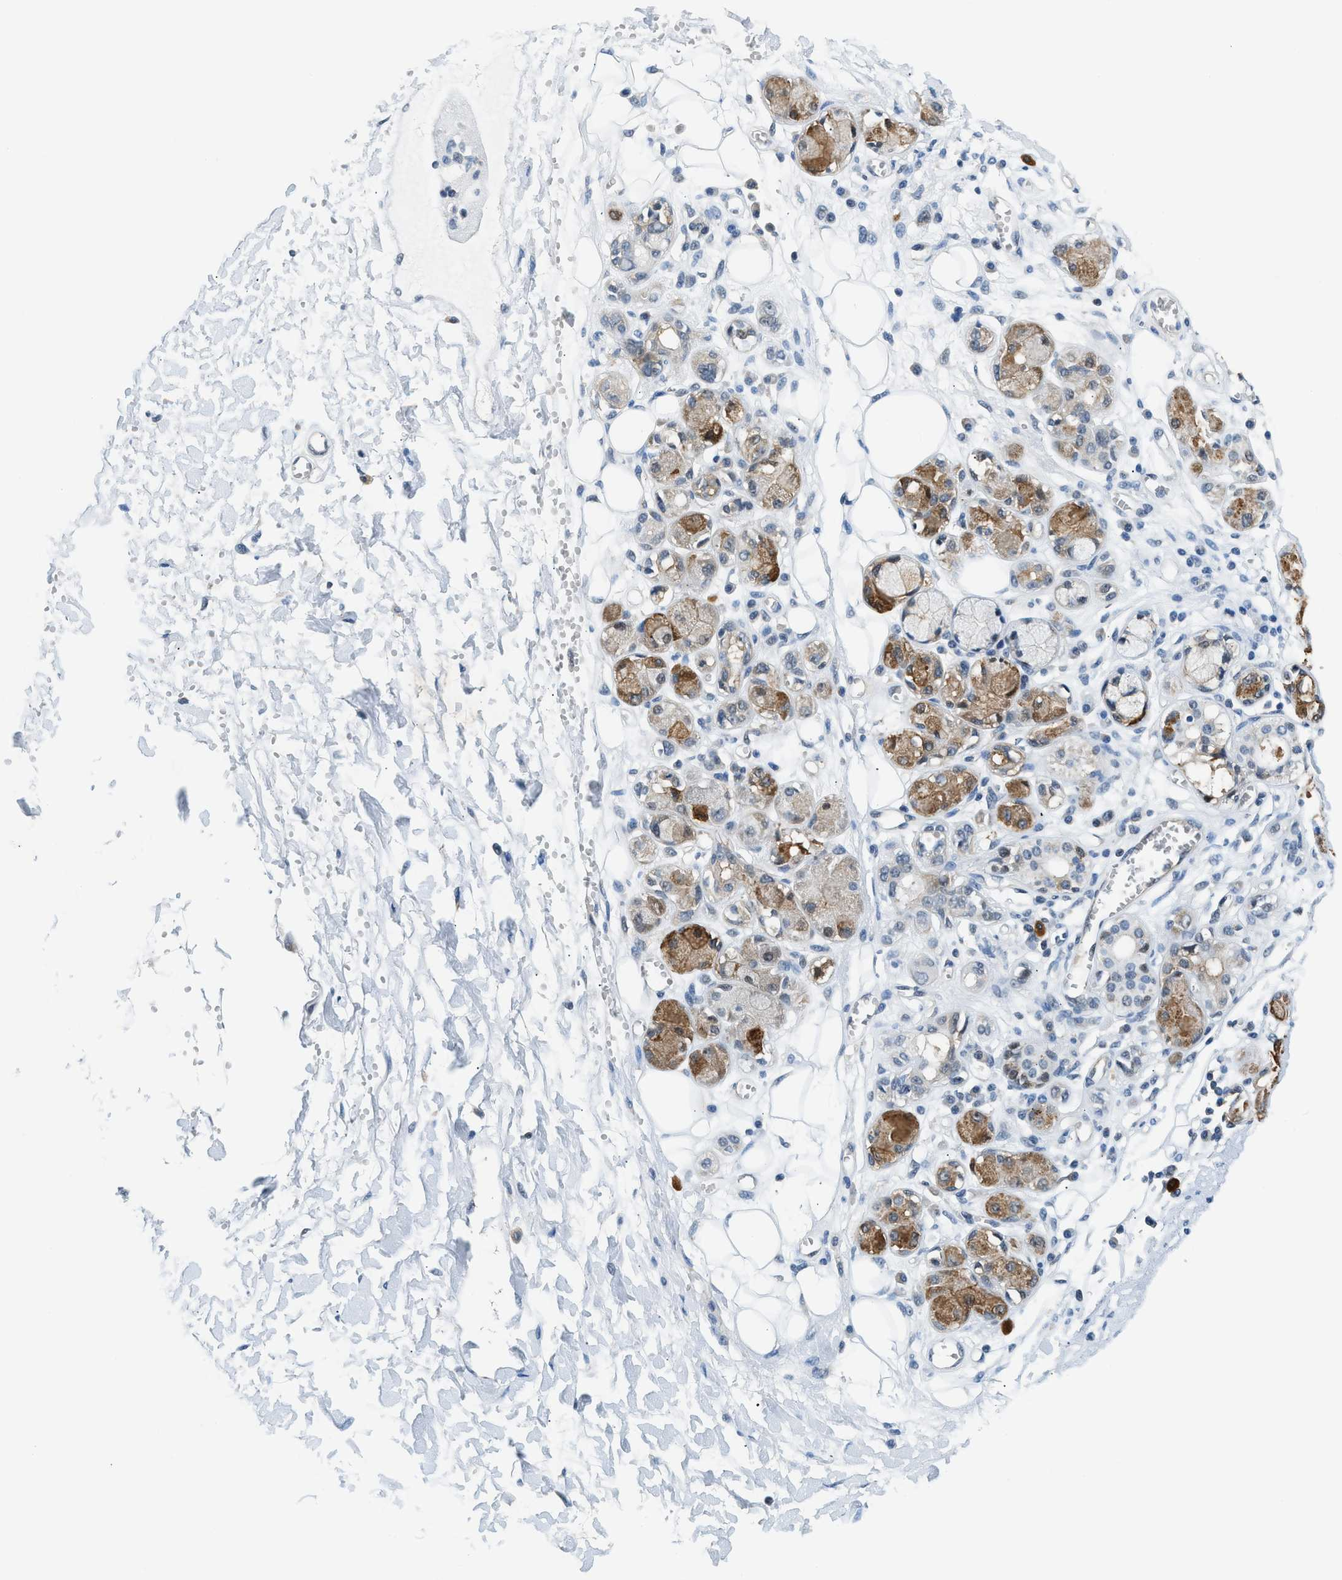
{"staining": {"intensity": "negative", "quantity": "none", "location": "none"}, "tissue": "adipose tissue", "cell_type": "Adipocytes", "image_type": "normal", "snomed": [{"axis": "morphology", "description": "Normal tissue, NOS"}, {"axis": "morphology", "description": "Inflammation, NOS"}, {"axis": "topography", "description": "Salivary gland"}, {"axis": "topography", "description": "Peripheral nerve tissue"}], "caption": "High magnification brightfield microscopy of benign adipose tissue stained with DAB (3,3'-diaminobenzidine) (brown) and counterstained with hematoxylin (blue): adipocytes show no significant expression. Nuclei are stained in blue.", "gene": "CBLB", "patient": {"sex": "female", "age": 75}}